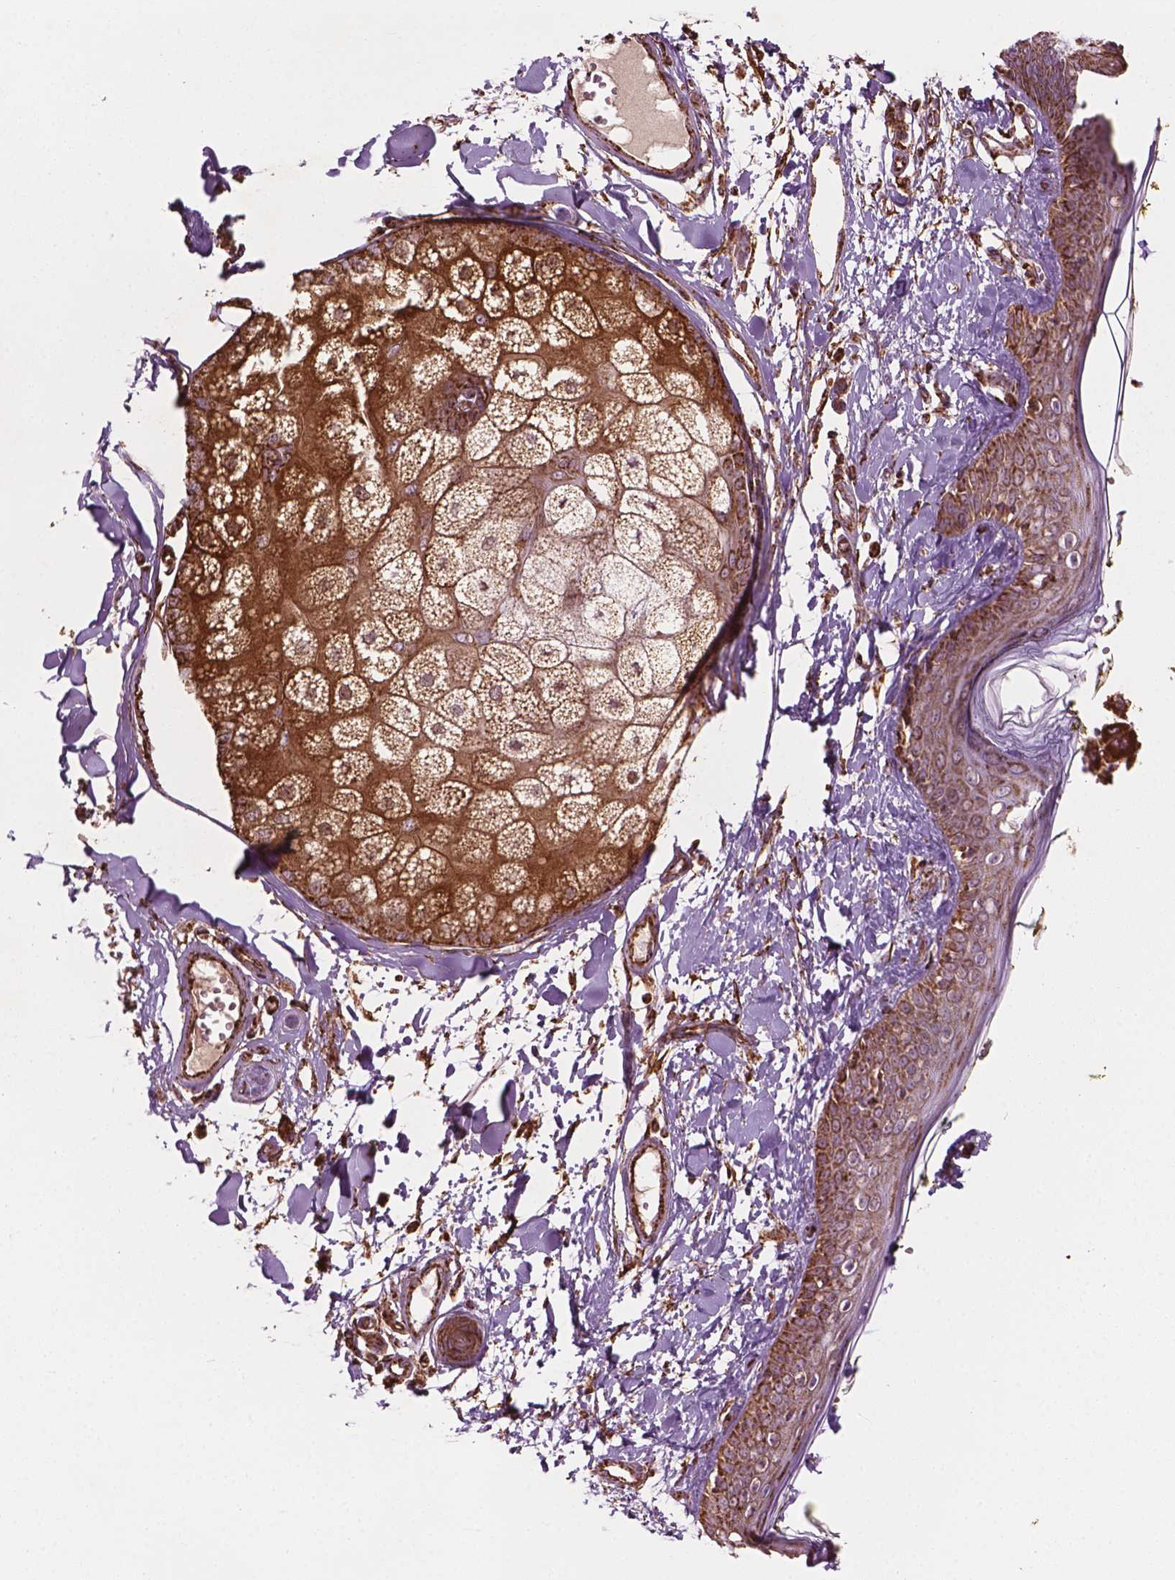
{"staining": {"intensity": "moderate", "quantity": ">75%", "location": "cytoplasmic/membranous,nuclear"}, "tissue": "skin", "cell_type": "Fibroblasts", "image_type": "normal", "snomed": [{"axis": "morphology", "description": "Normal tissue, NOS"}, {"axis": "topography", "description": "Skin"}], "caption": "Fibroblasts demonstrate medium levels of moderate cytoplasmic/membranous,nuclear expression in about >75% of cells in unremarkable skin.", "gene": "HS3ST3A1", "patient": {"sex": "male", "age": 76}}